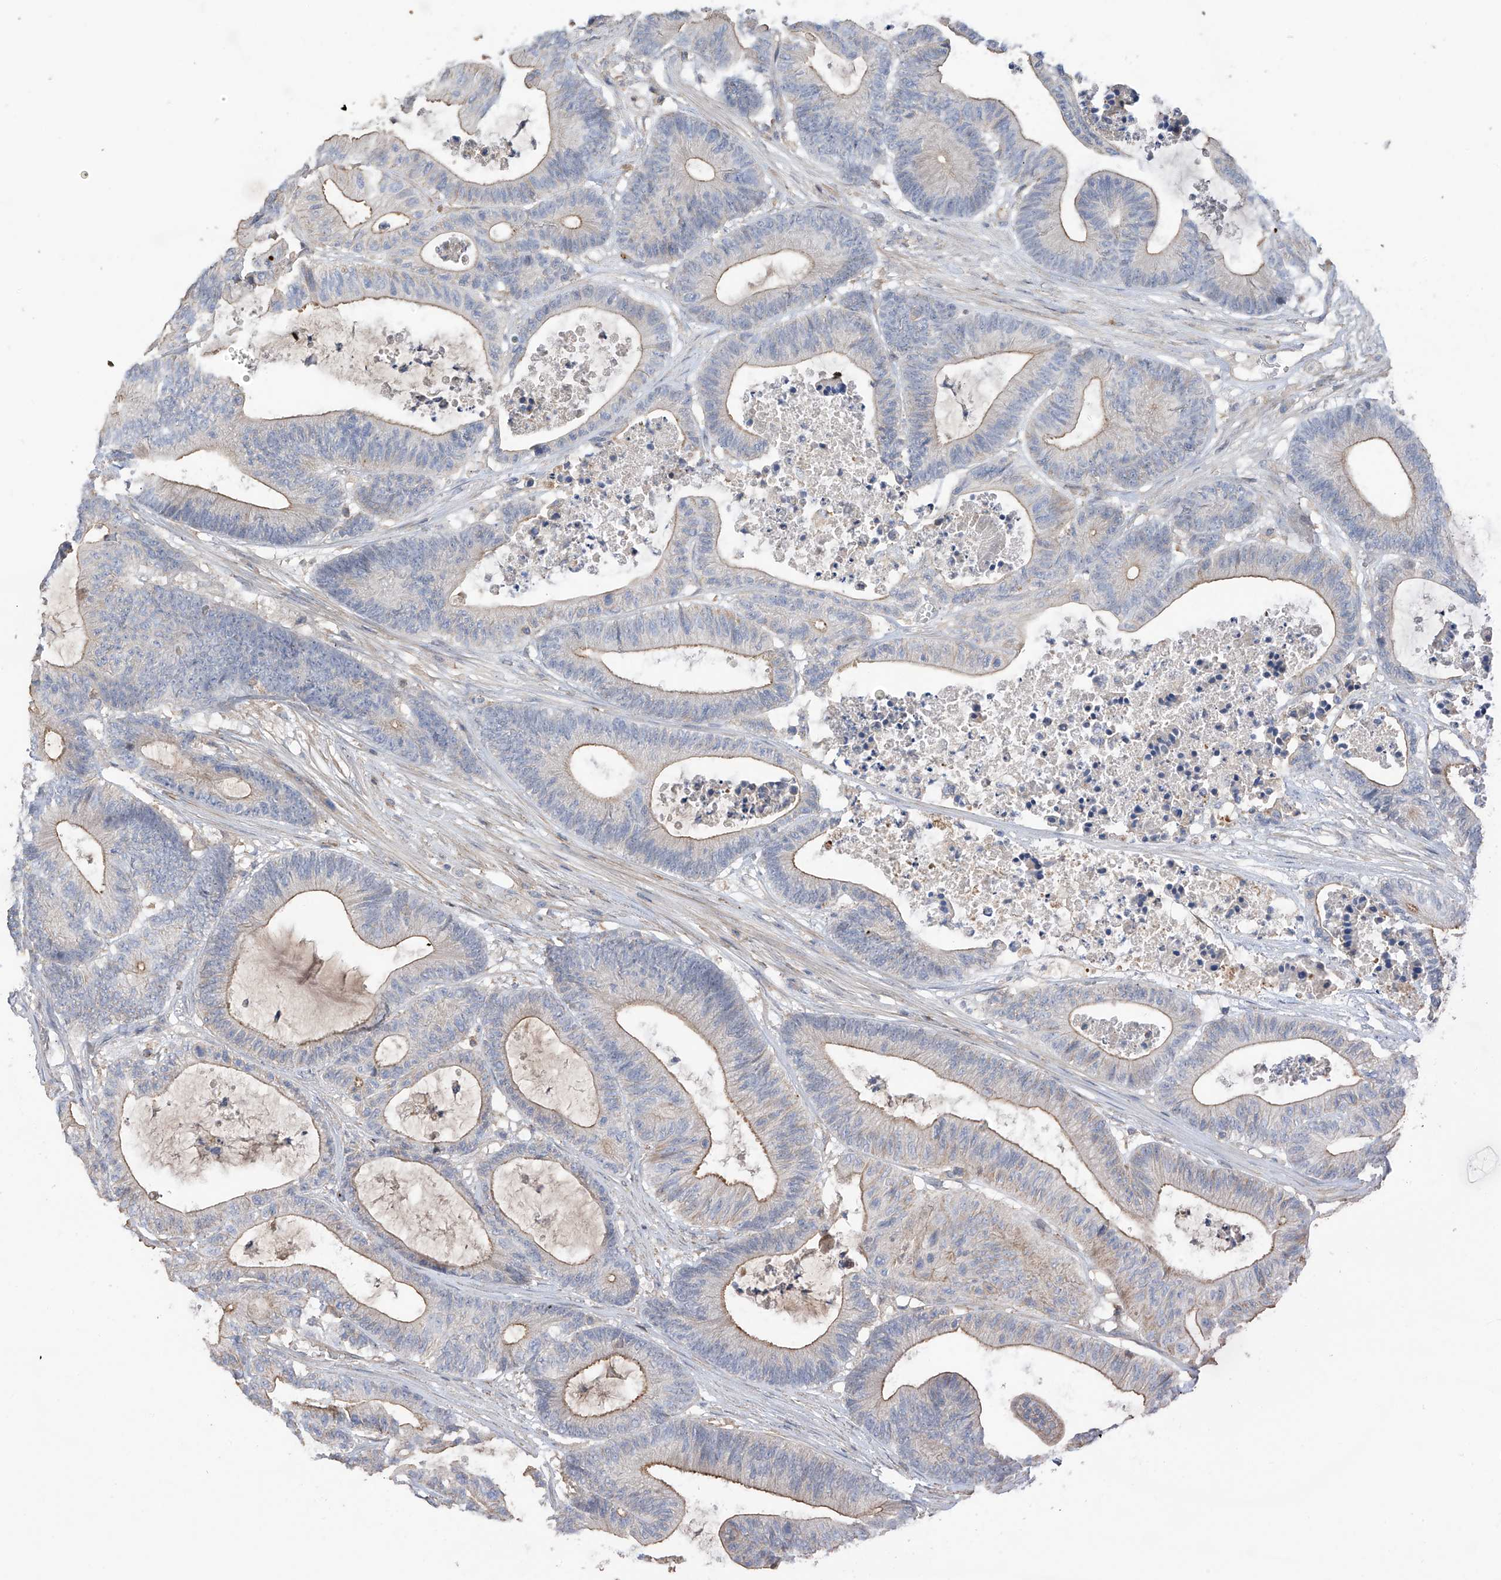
{"staining": {"intensity": "weak", "quantity": "<25%", "location": "cytoplasmic/membranous"}, "tissue": "colorectal cancer", "cell_type": "Tumor cells", "image_type": "cancer", "snomed": [{"axis": "morphology", "description": "Adenocarcinoma, NOS"}, {"axis": "topography", "description": "Colon"}], "caption": "A photomicrograph of adenocarcinoma (colorectal) stained for a protein shows no brown staining in tumor cells.", "gene": "SLFN14", "patient": {"sex": "female", "age": 84}}